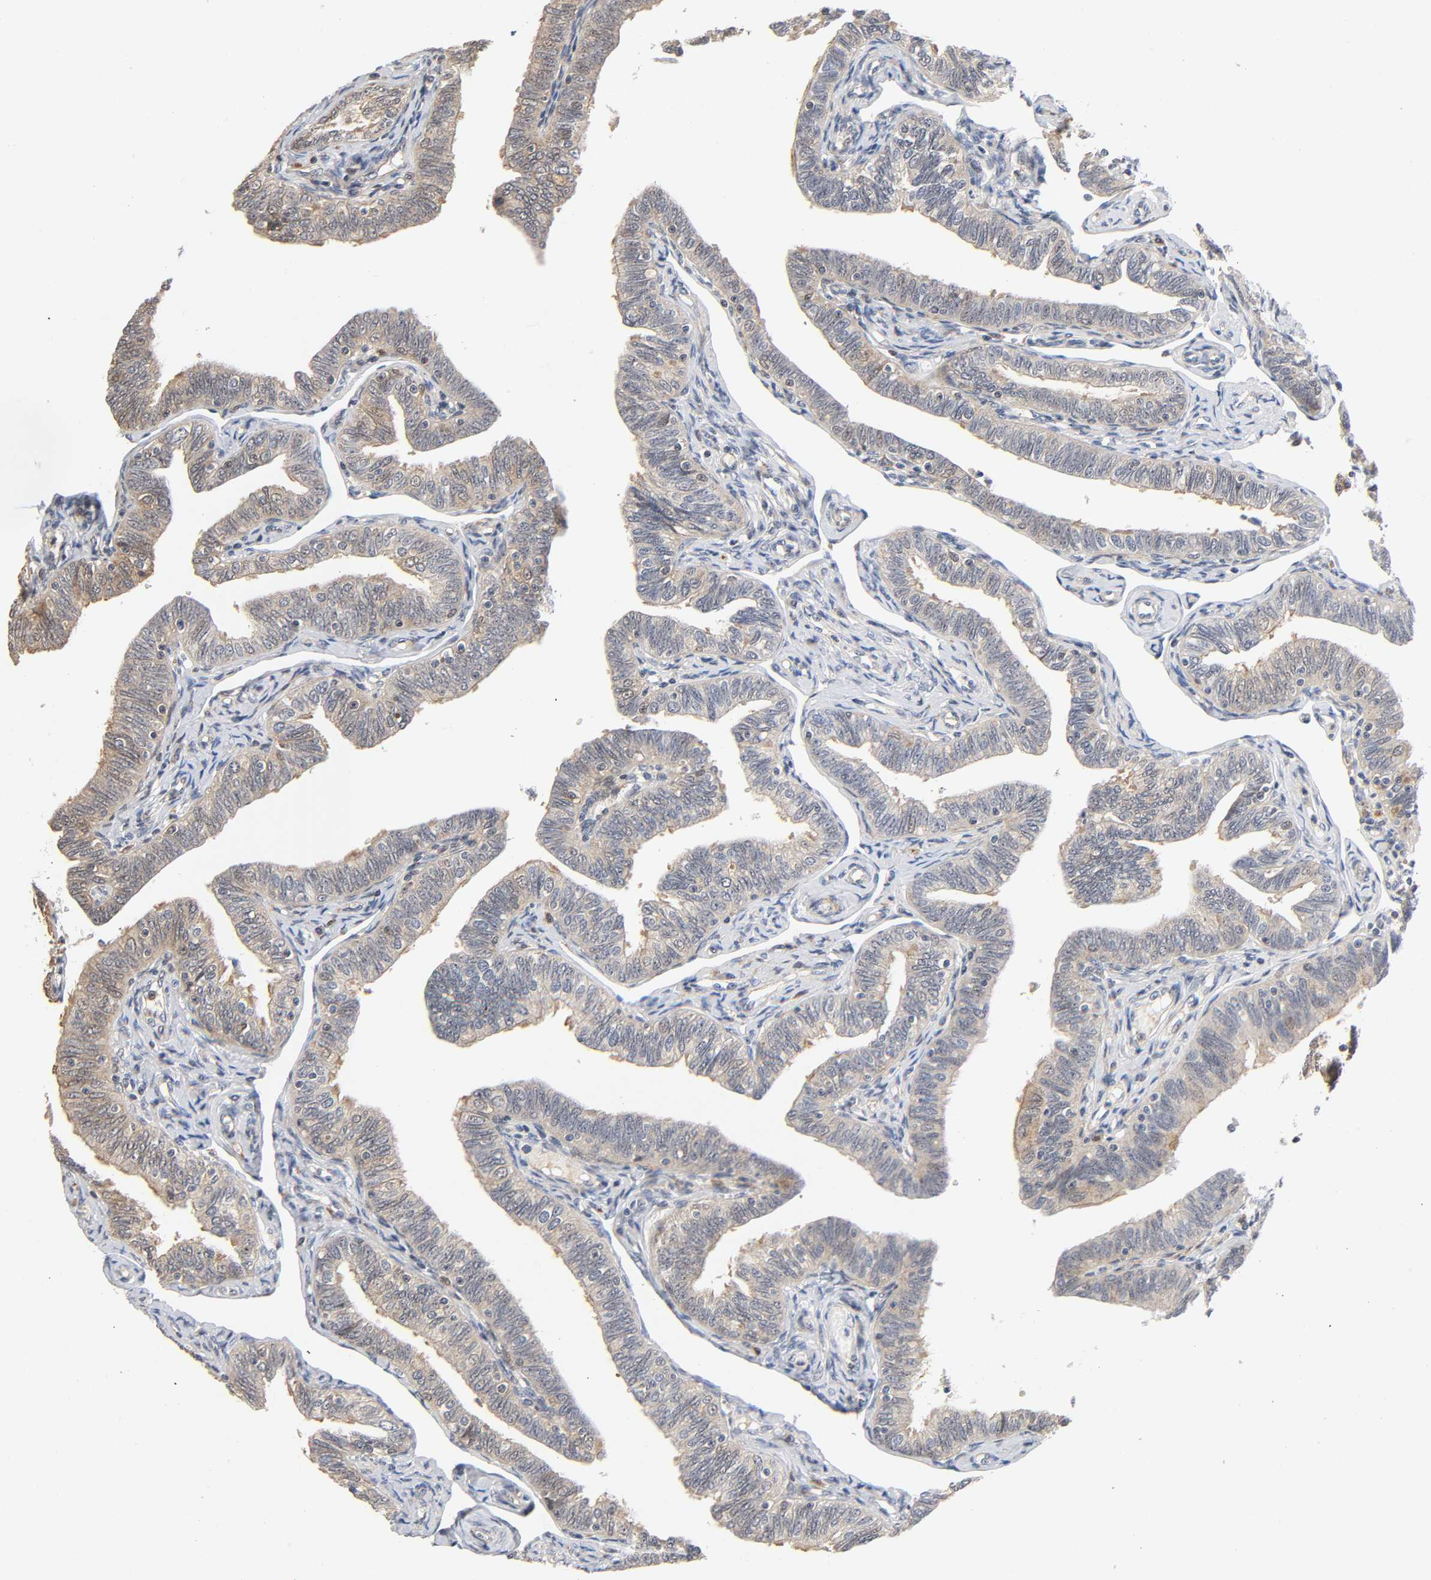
{"staining": {"intensity": "weak", "quantity": ">75%", "location": "cytoplasmic/membranous"}, "tissue": "fallopian tube", "cell_type": "Glandular cells", "image_type": "normal", "snomed": [{"axis": "morphology", "description": "Normal tissue, NOS"}, {"axis": "topography", "description": "Fallopian tube"}, {"axis": "topography", "description": "Ovary"}], "caption": "A brown stain highlights weak cytoplasmic/membranous expression of a protein in glandular cells of unremarkable human fallopian tube.", "gene": "CASP9", "patient": {"sex": "female", "age": 69}}